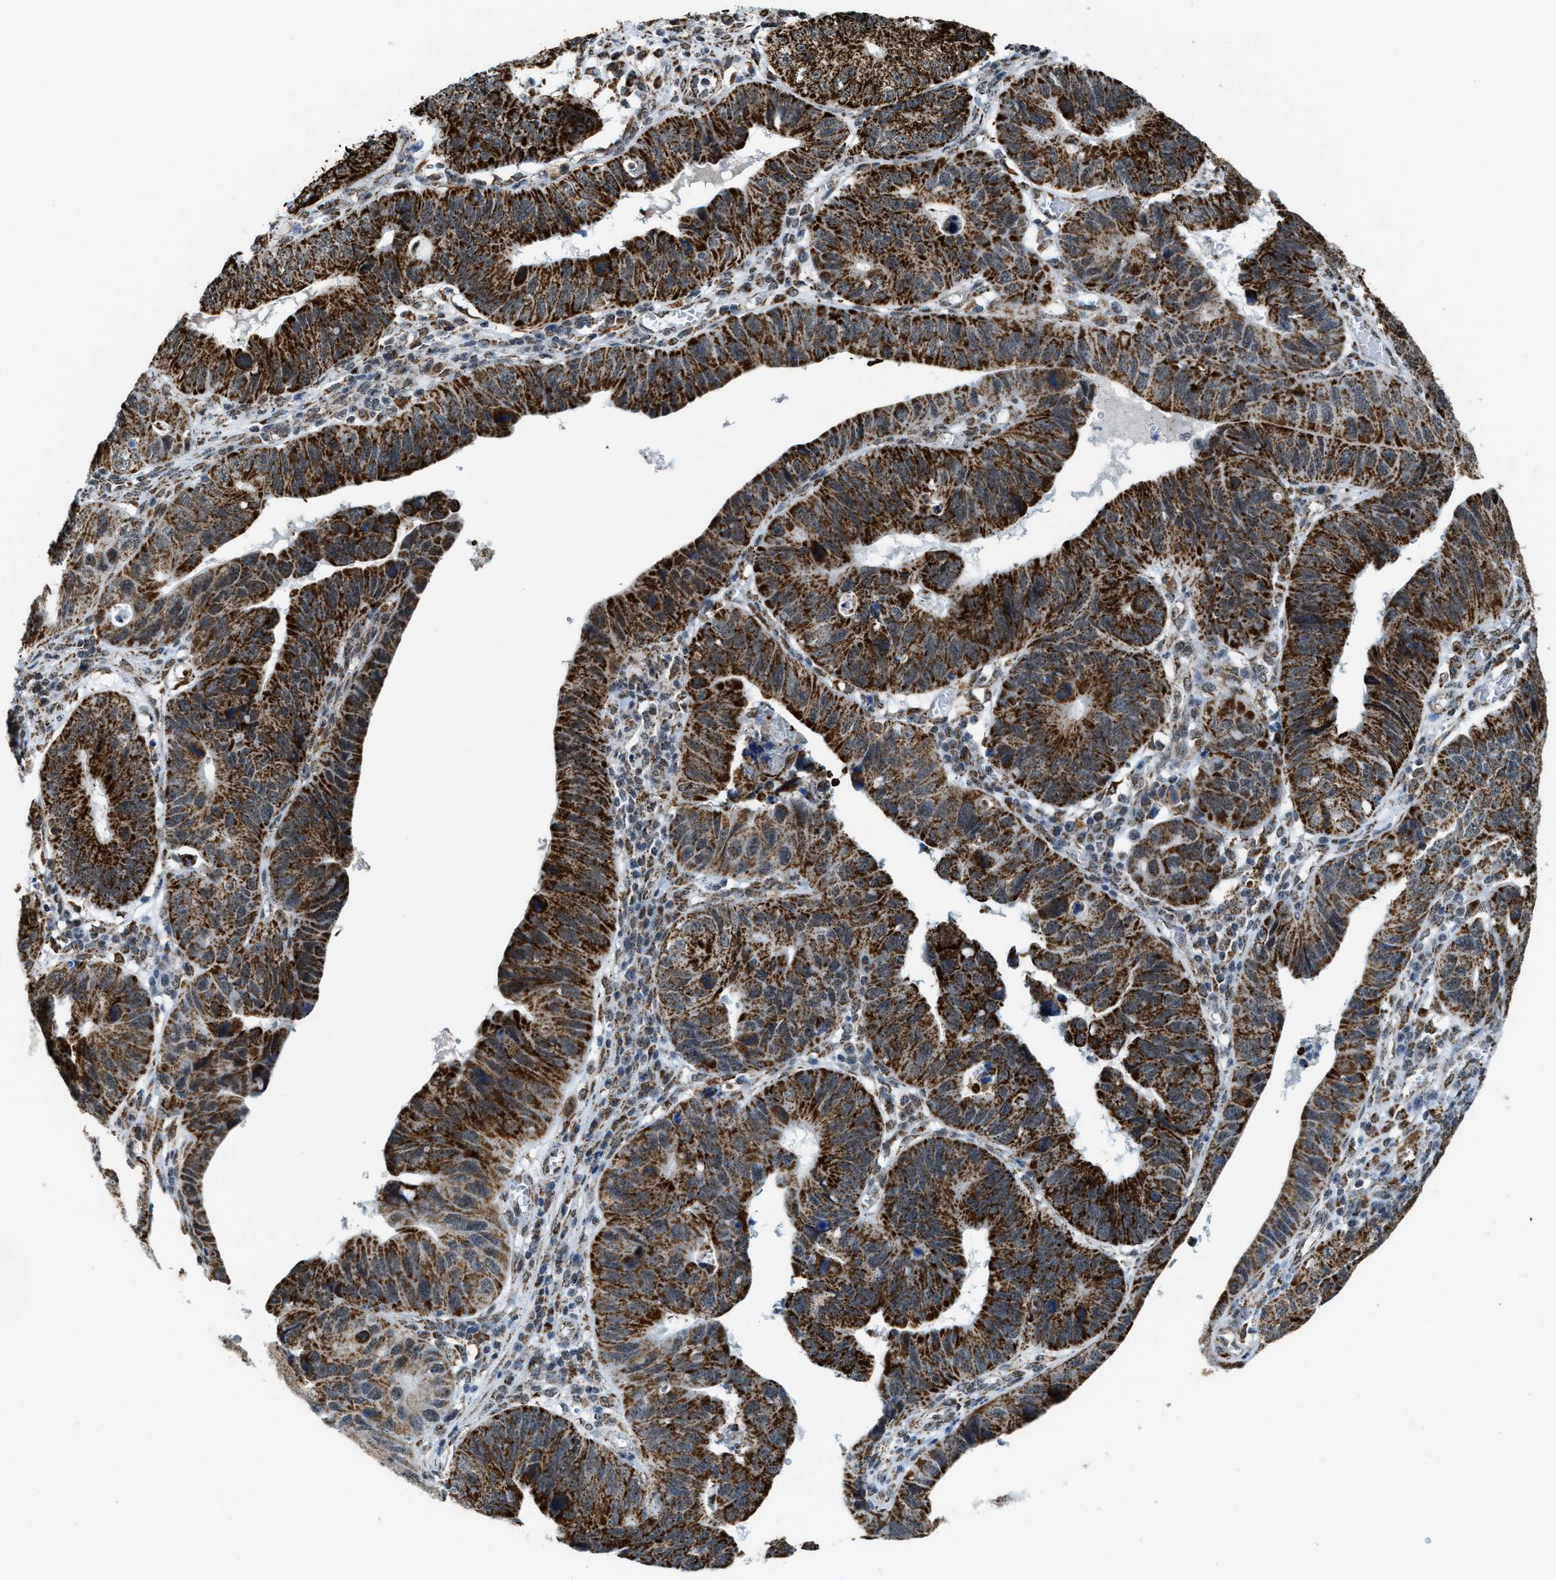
{"staining": {"intensity": "strong", "quantity": ">75%", "location": "cytoplasmic/membranous"}, "tissue": "stomach cancer", "cell_type": "Tumor cells", "image_type": "cancer", "snomed": [{"axis": "morphology", "description": "Adenocarcinoma, NOS"}, {"axis": "topography", "description": "Stomach"}], "caption": "This histopathology image shows immunohistochemistry (IHC) staining of stomach adenocarcinoma, with high strong cytoplasmic/membranous staining in approximately >75% of tumor cells.", "gene": "HIBADH", "patient": {"sex": "male", "age": 59}}